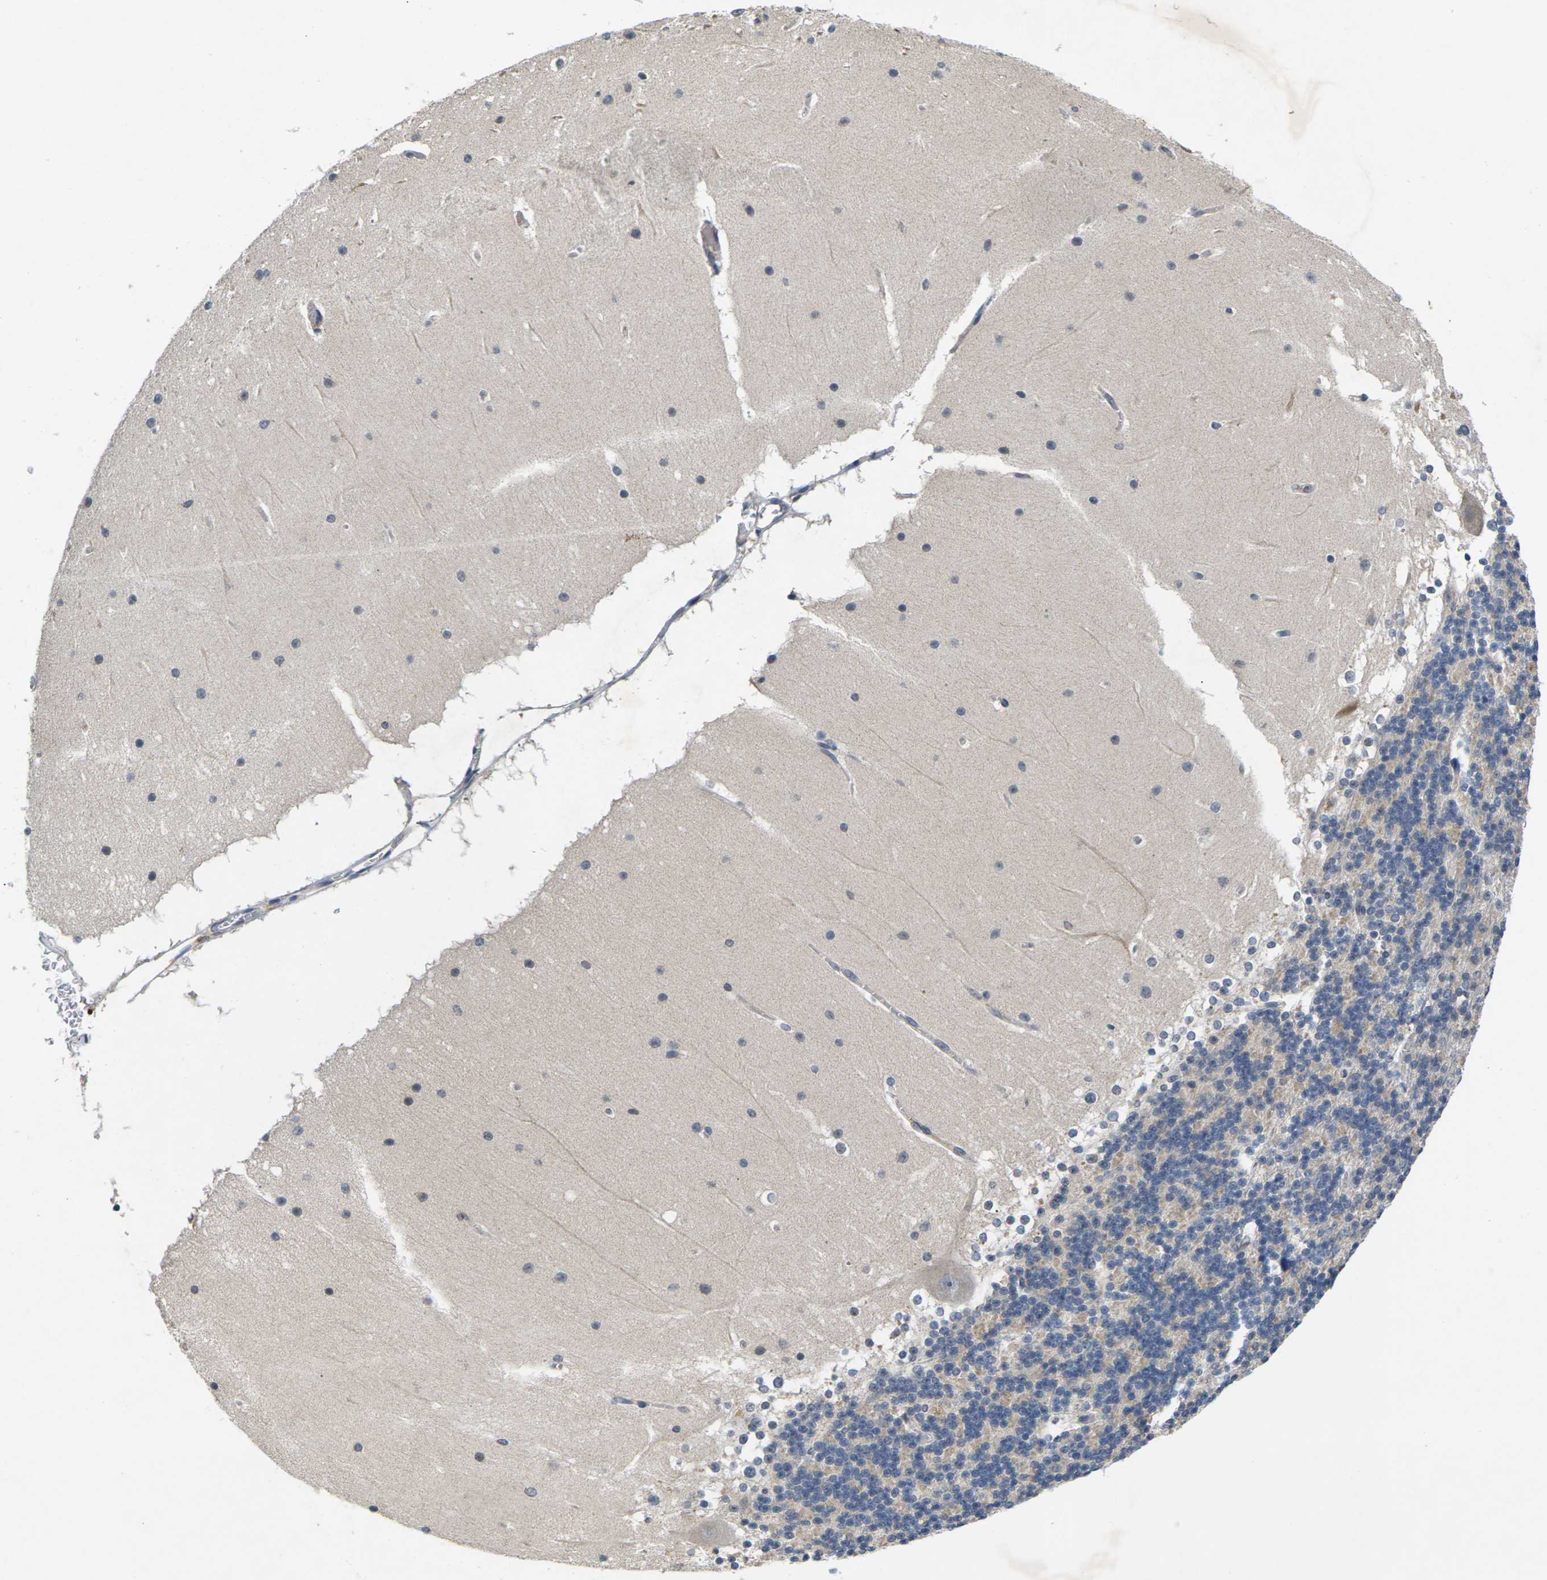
{"staining": {"intensity": "negative", "quantity": "none", "location": "none"}, "tissue": "cerebellum", "cell_type": "Cells in granular layer", "image_type": "normal", "snomed": [{"axis": "morphology", "description": "Normal tissue, NOS"}, {"axis": "topography", "description": "Cerebellum"}], "caption": "Cerebellum was stained to show a protein in brown. There is no significant expression in cells in granular layer. (Brightfield microscopy of DAB (3,3'-diaminobenzidine) IHC at high magnification).", "gene": "SLC2A2", "patient": {"sex": "female", "age": 19}}